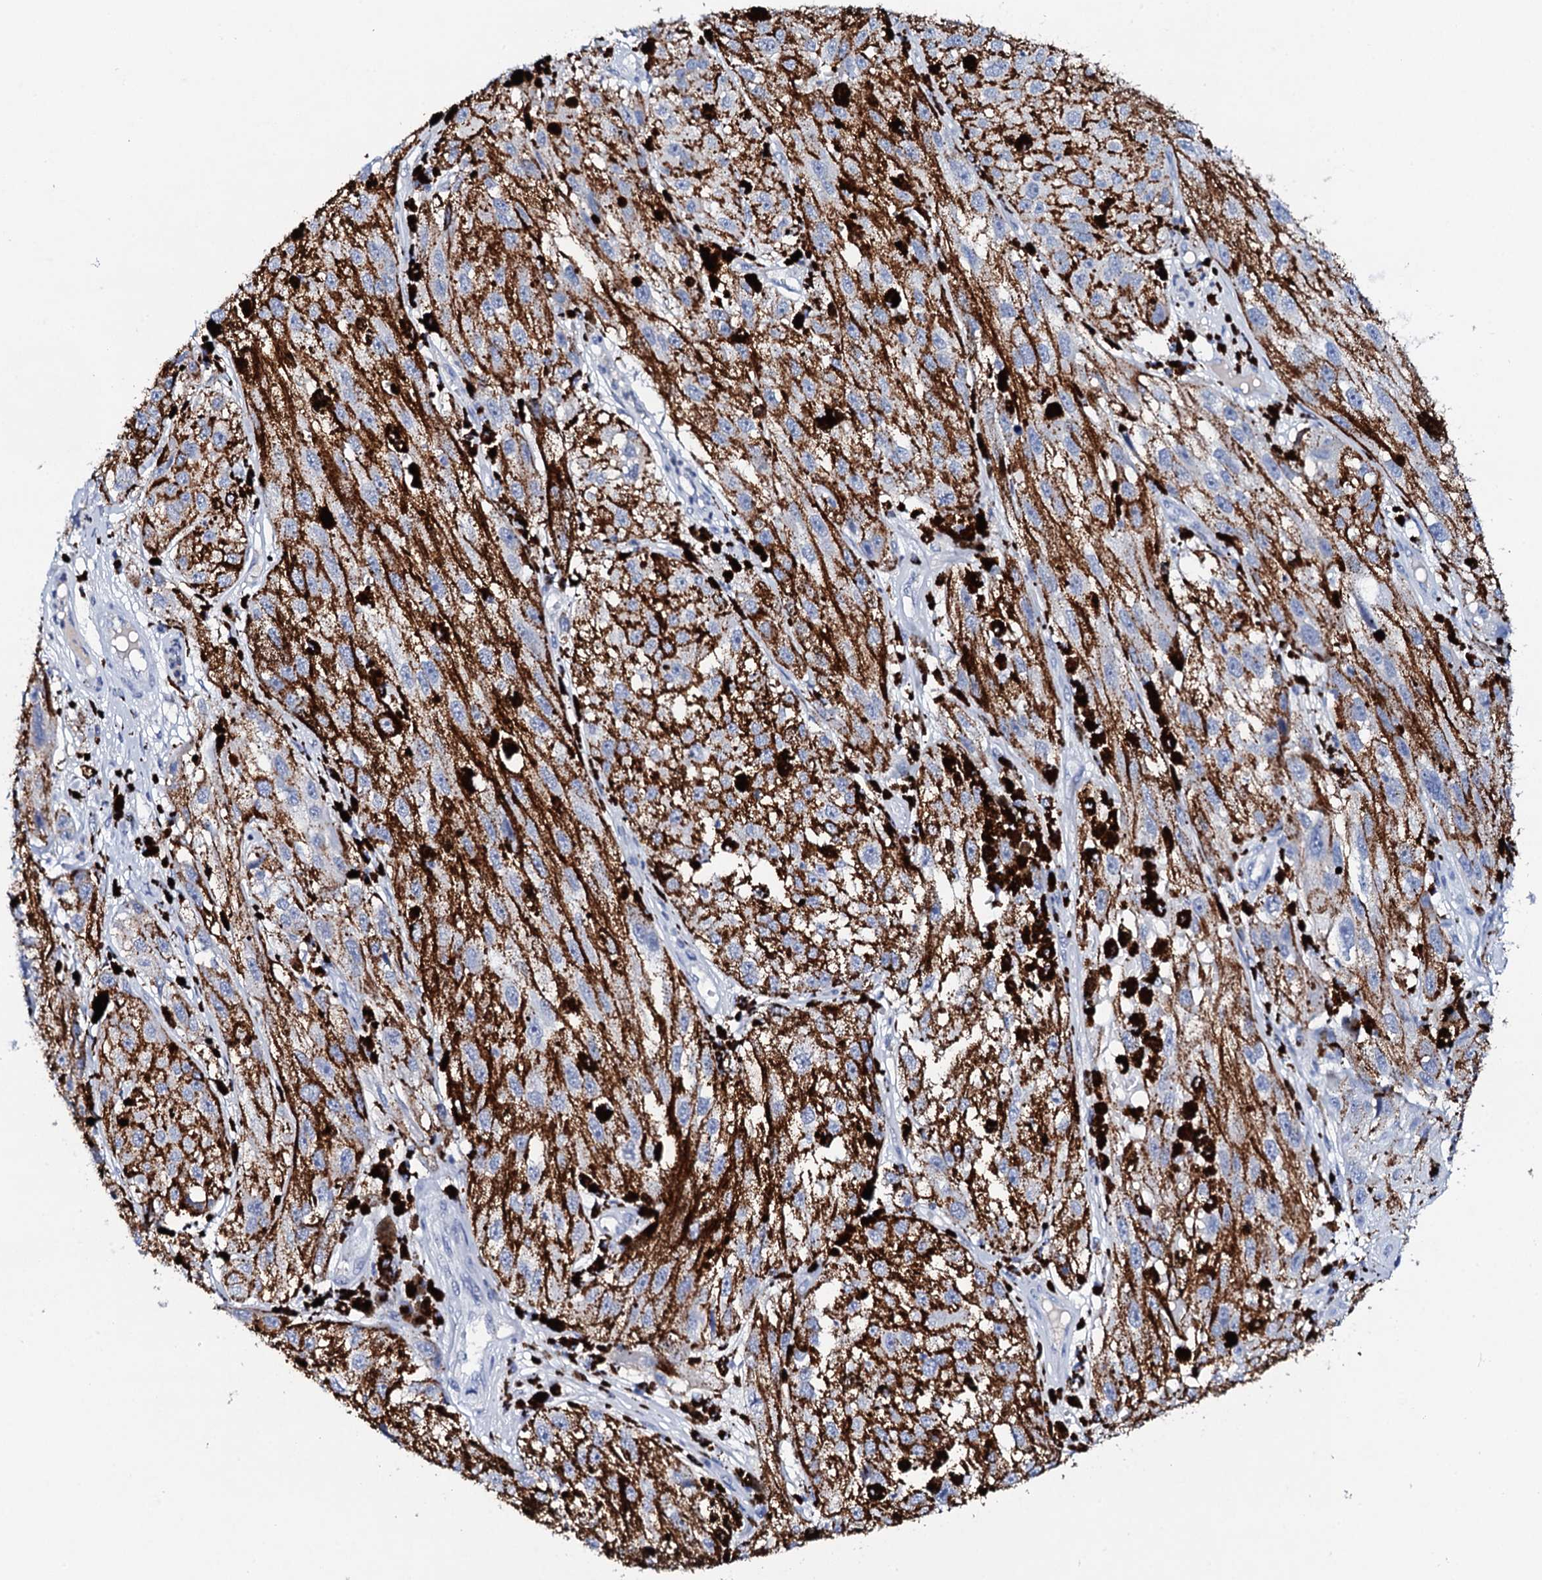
{"staining": {"intensity": "negative", "quantity": "none", "location": "none"}, "tissue": "melanoma", "cell_type": "Tumor cells", "image_type": "cancer", "snomed": [{"axis": "morphology", "description": "Malignant melanoma, NOS"}, {"axis": "topography", "description": "Skin"}], "caption": "This photomicrograph is of malignant melanoma stained with immunohistochemistry to label a protein in brown with the nuclei are counter-stained blue. There is no staining in tumor cells.", "gene": "FBXL16", "patient": {"sex": "male", "age": 88}}